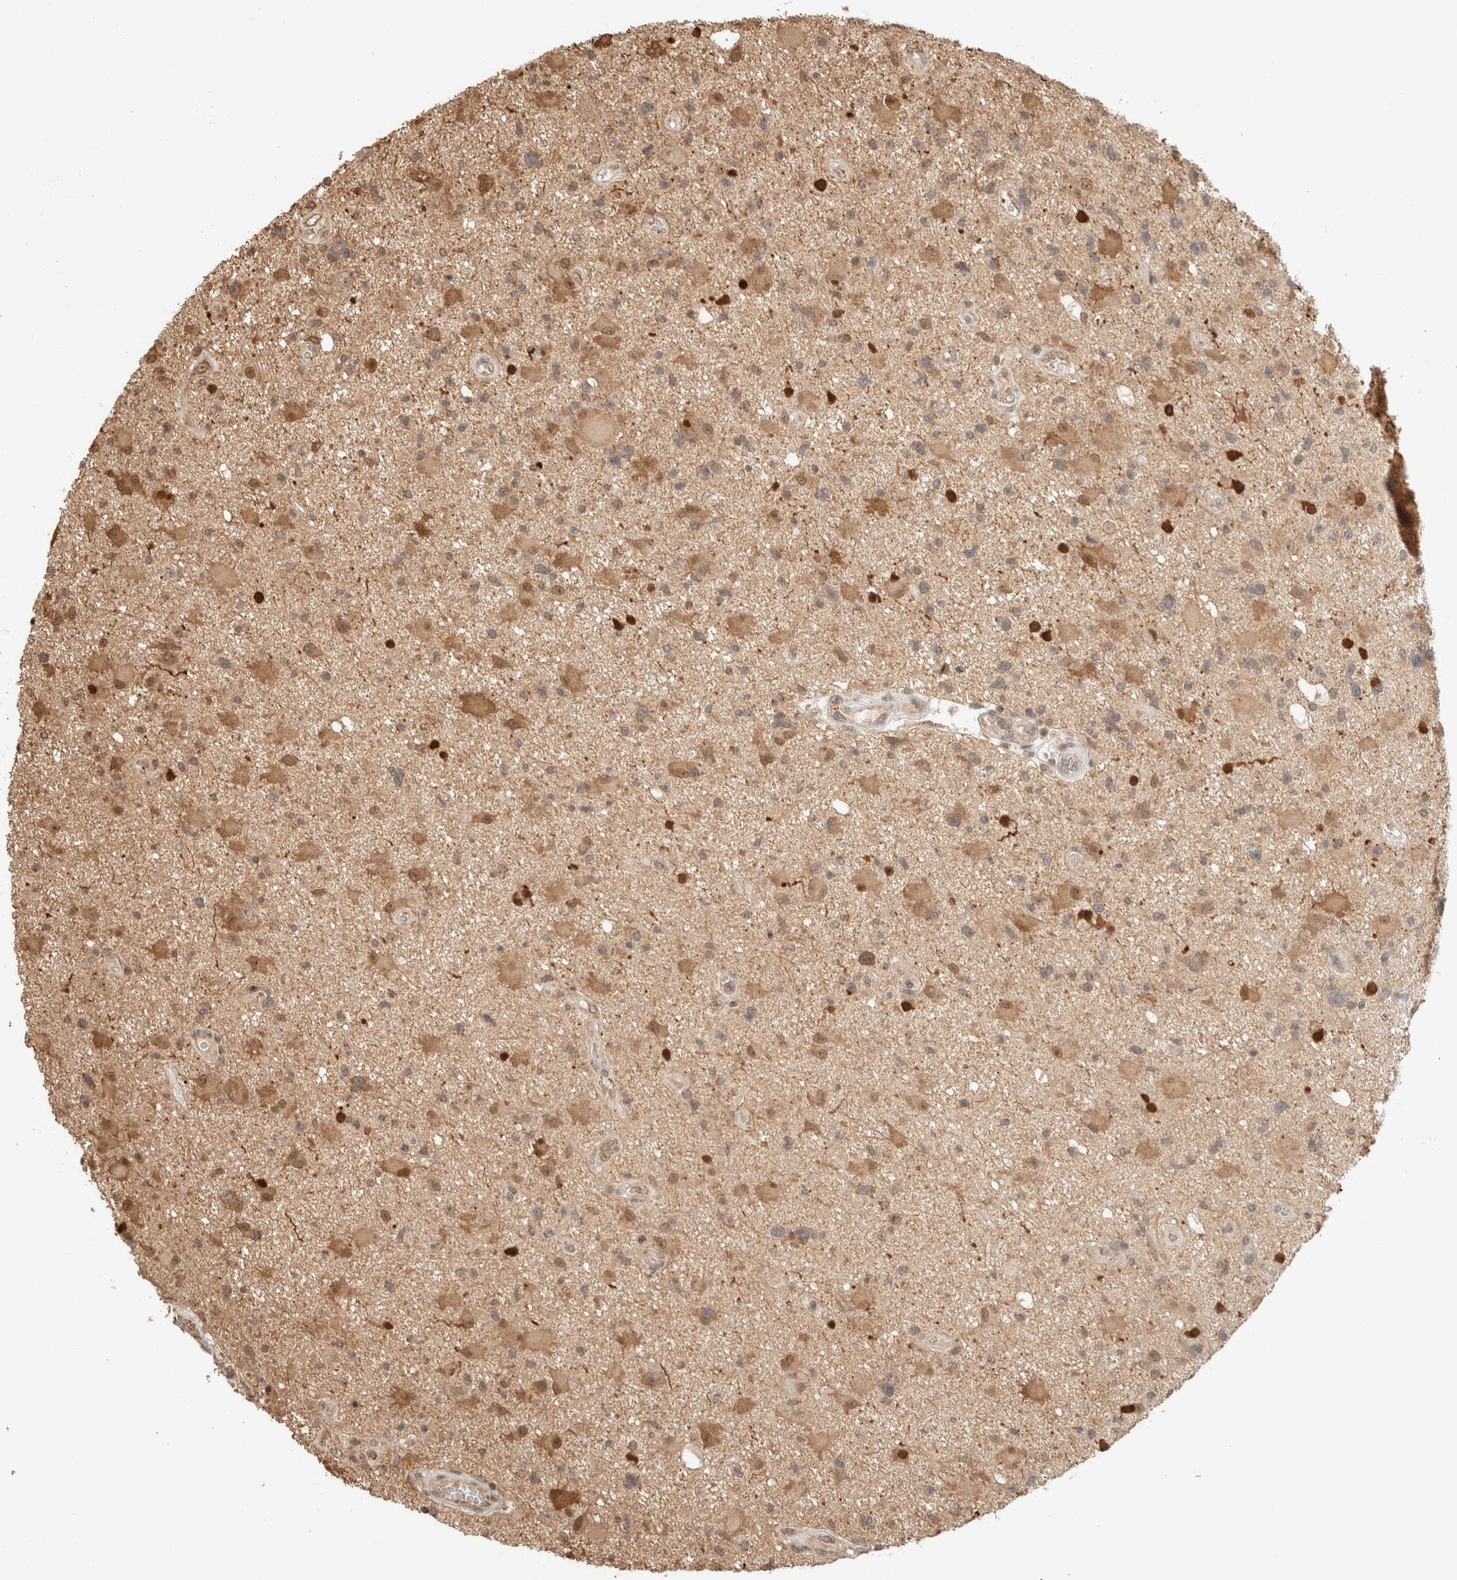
{"staining": {"intensity": "moderate", "quantity": "25%-75%", "location": "cytoplasmic/membranous,nuclear"}, "tissue": "glioma", "cell_type": "Tumor cells", "image_type": "cancer", "snomed": [{"axis": "morphology", "description": "Glioma, malignant, High grade"}, {"axis": "topography", "description": "Brain"}], "caption": "Immunohistochemical staining of human glioma reveals moderate cytoplasmic/membranous and nuclear protein expression in about 25%-75% of tumor cells.", "gene": "CA13", "patient": {"sex": "male", "age": 33}}